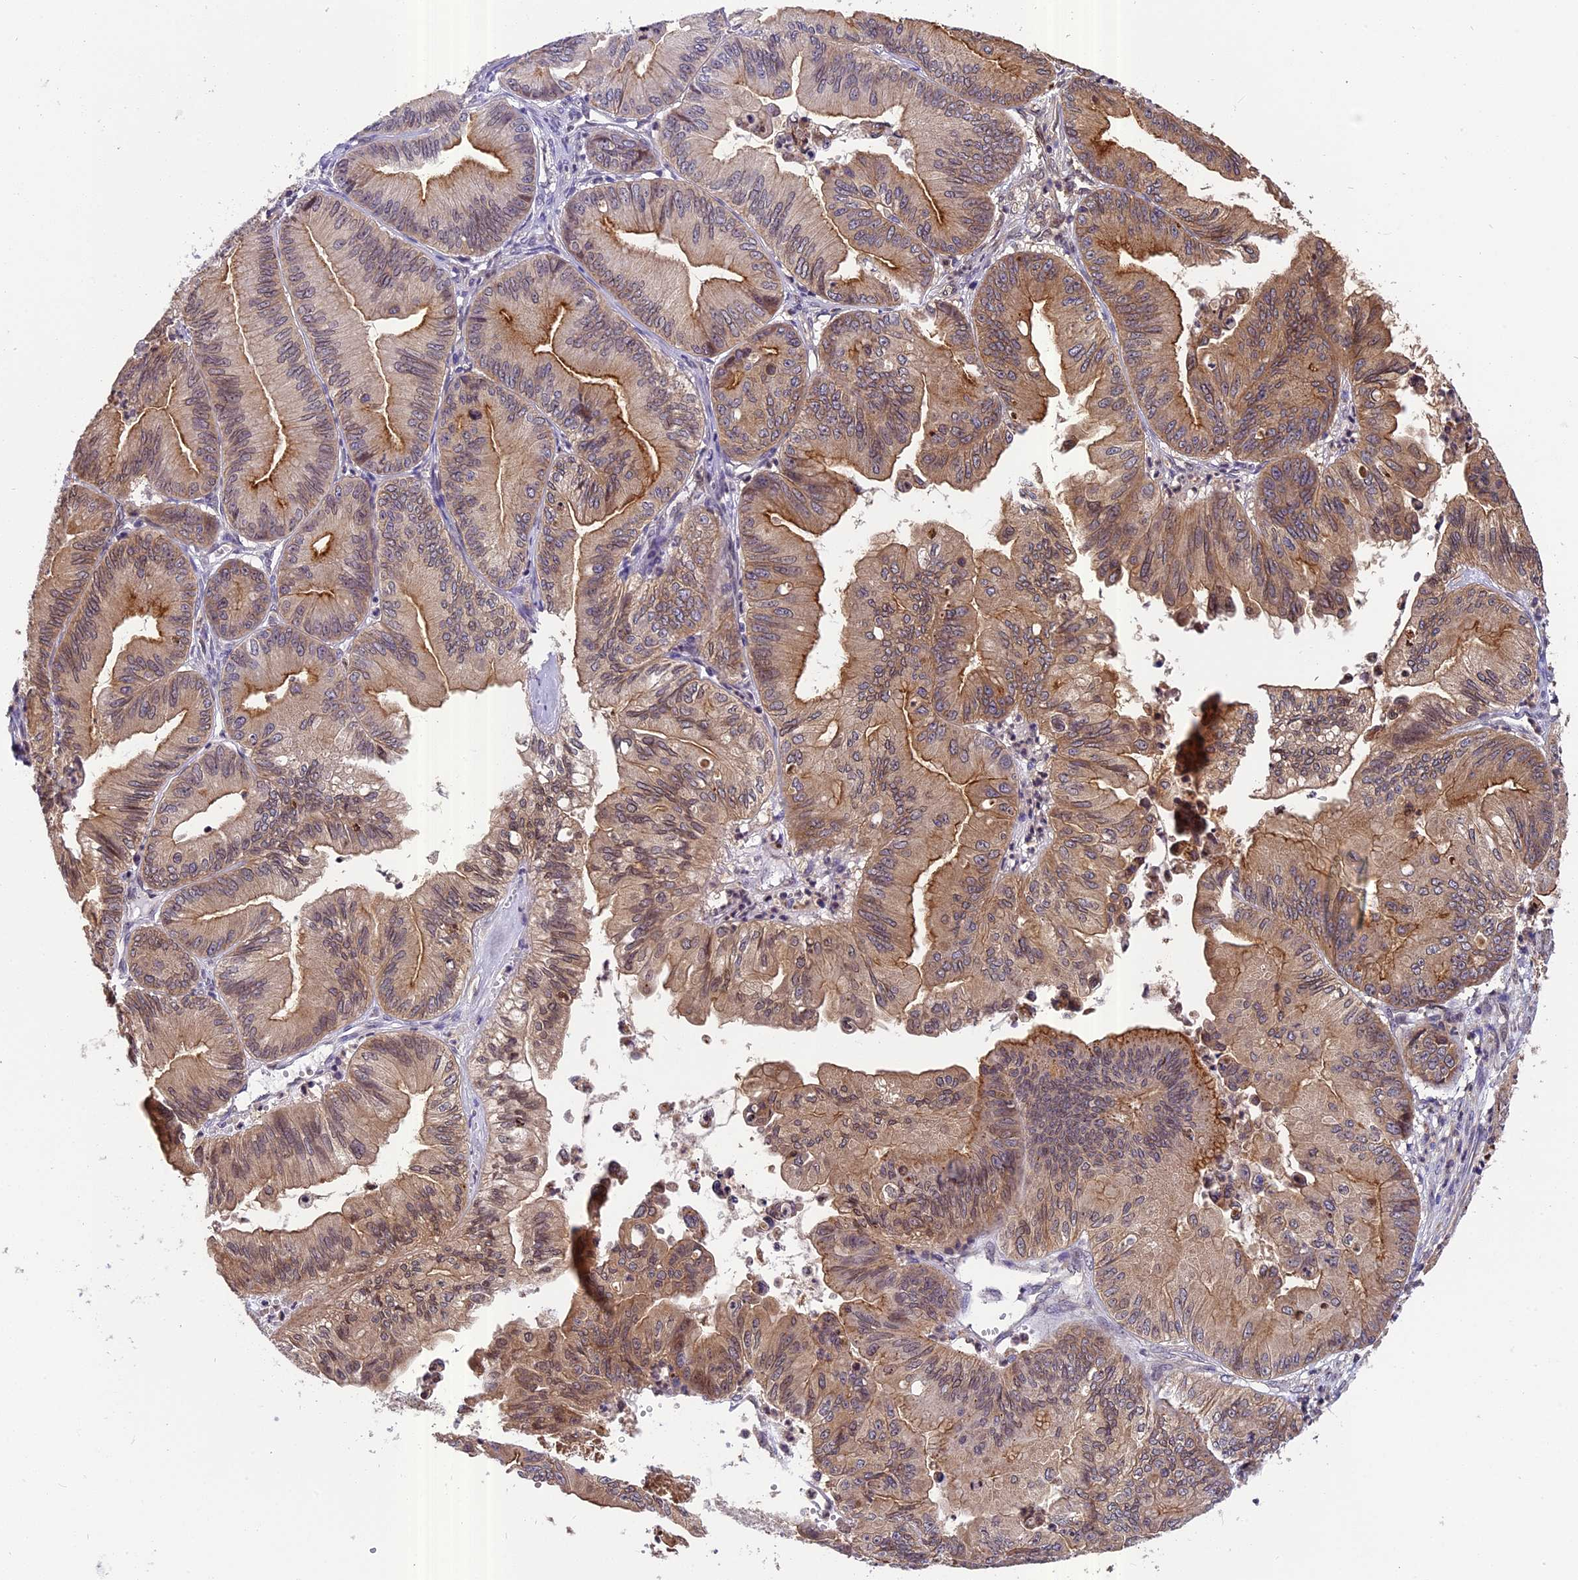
{"staining": {"intensity": "moderate", "quantity": ">75%", "location": "cytoplasmic/membranous,nuclear"}, "tissue": "ovarian cancer", "cell_type": "Tumor cells", "image_type": "cancer", "snomed": [{"axis": "morphology", "description": "Cystadenocarcinoma, mucinous, NOS"}, {"axis": "topography", "description": "Ovary"}], "caption": "An immunohistochemistry (IHC) histopathology image of neoplastic tissue is shown. Protein staining in brown highlights moderate cytoplasmic/membranous and nuclear positivity in mucinous cystadenocarcinoma (ovarian) within tumor cells. The staining is performed using DAB brown chromogen to label protein expression. The nuclei are counter-stained blue using hematoxylin.", "gene": "CHMP2A", "patient": {"sex": "female", "age": 71}}